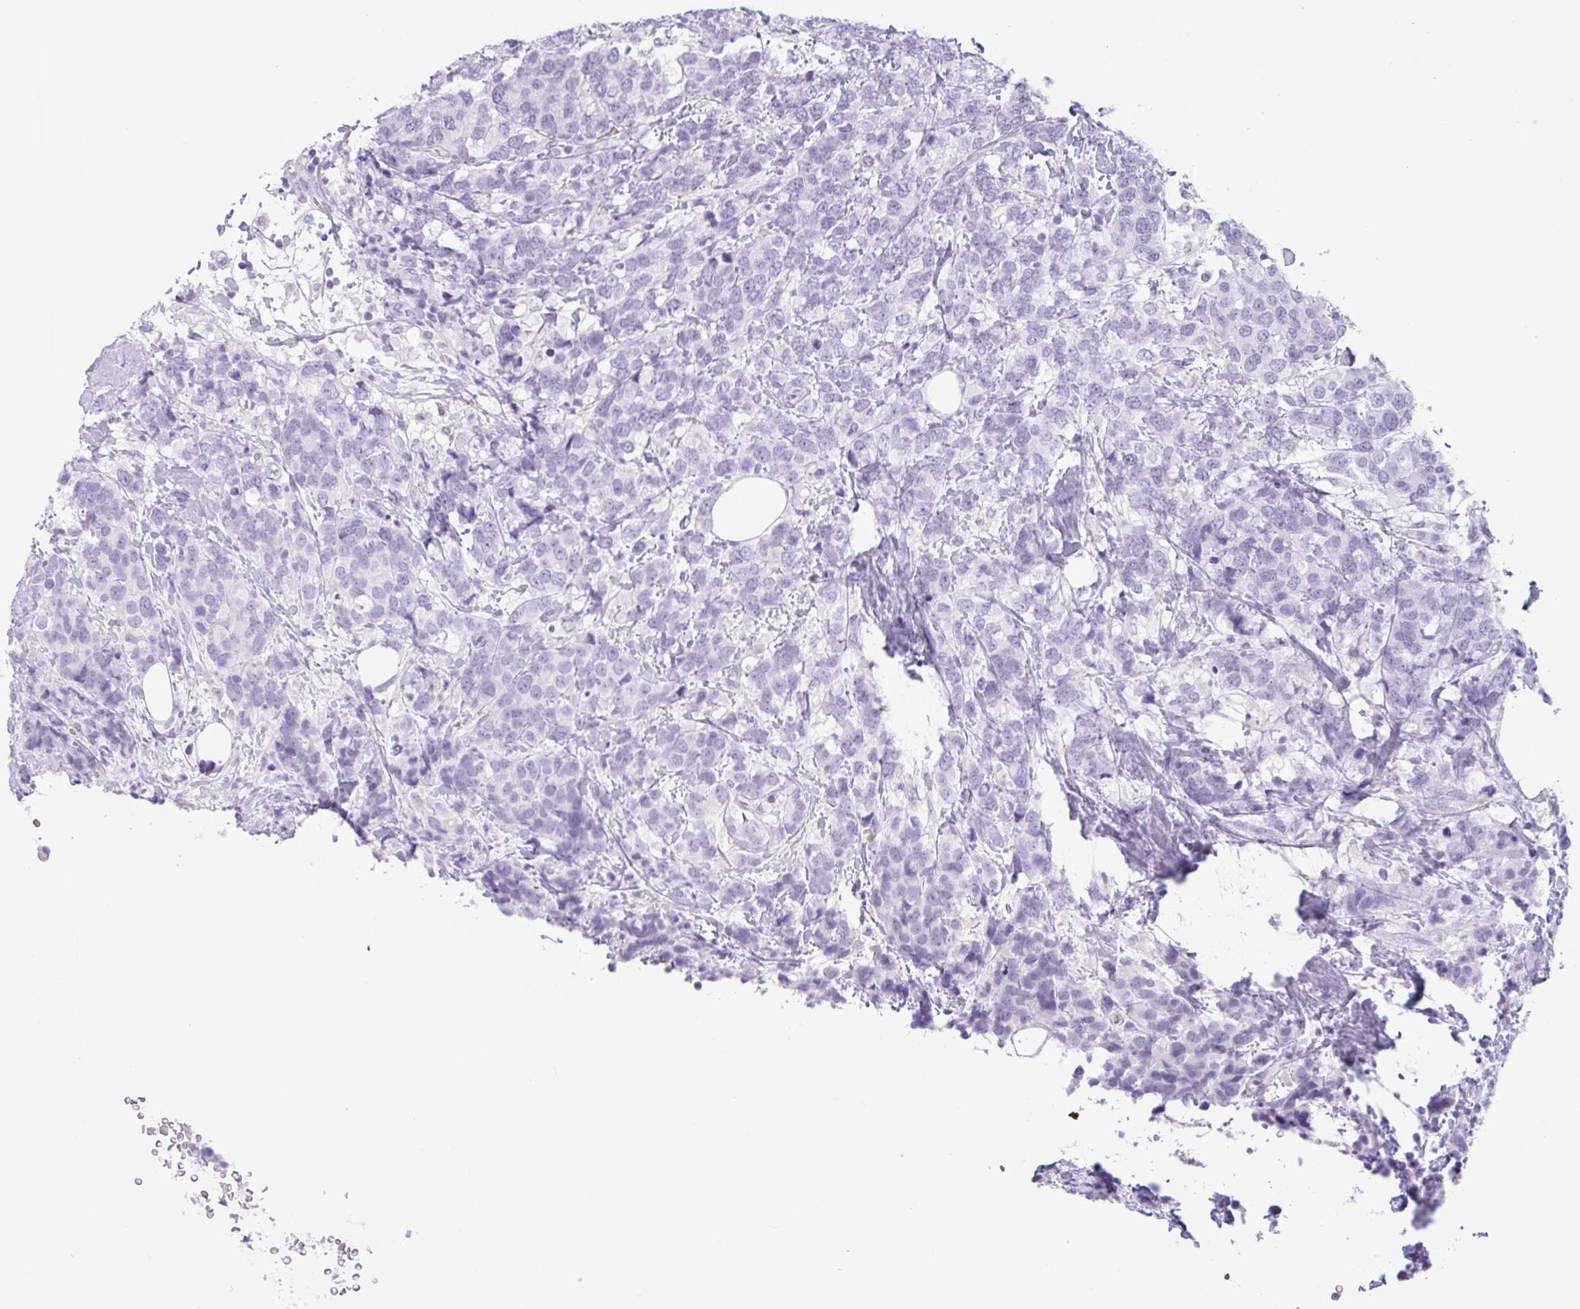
{"staining": {"intensity": "negative", "quantity": "none", "location": "none"}, "tissue": "breast cancer", "cell_type": "Tumor cells", "image_type": "cancer", "snomed": [{"axis": "morphology", "description": "Lobular carcinoma"}, {"axis": "topography", "description": "Breast"}], "caption": "Protein analysis of lobular carcinoma (breast) shows no significant staining in tumor cells. Brightfield microscopy of immunohistochemistry stained with DAB (3,3'-diaminobenzidine) (brown) and hematoxylin (blue), captured at high magnification.", "gene": "CTSE", "patient": {"sex": "female", "age": 59}}